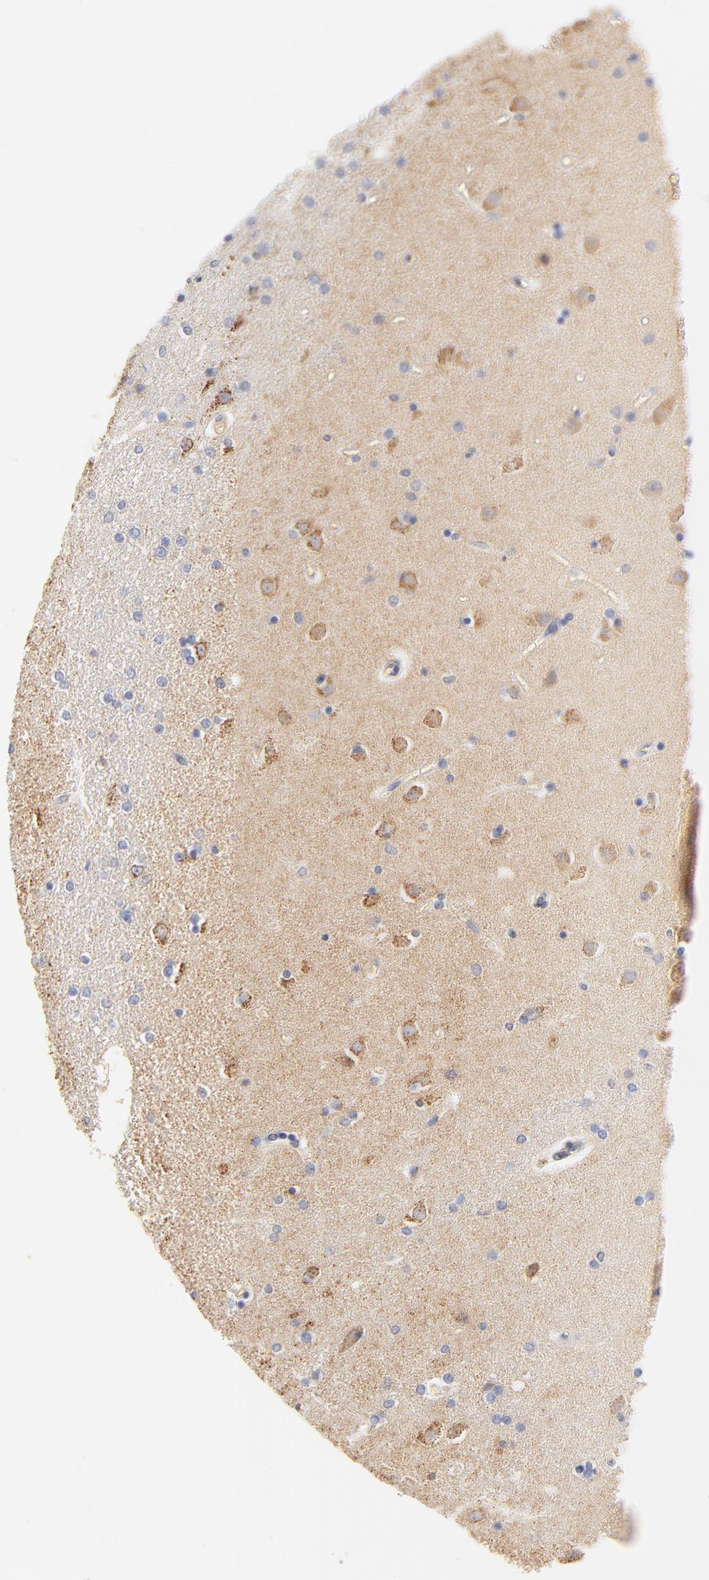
{"staining": {"intensity": "negative", "quantity": "none", "location": "none"}, "tissue": "caudate", "cell_type": "Glial cells", "image_type": "normal", "snomed": [{"axis": "morphology", "description": "Normal tissue, NOS"}, {"axis": "topography", "description": "Lateral ventricle wall"}], "caption": "Image shows no protein expression in glial cells of unremarkable caudate. Nuclei are stained in blue.", "gene": "MTERF2", "patient": {"sex": "female", "age": 54}}